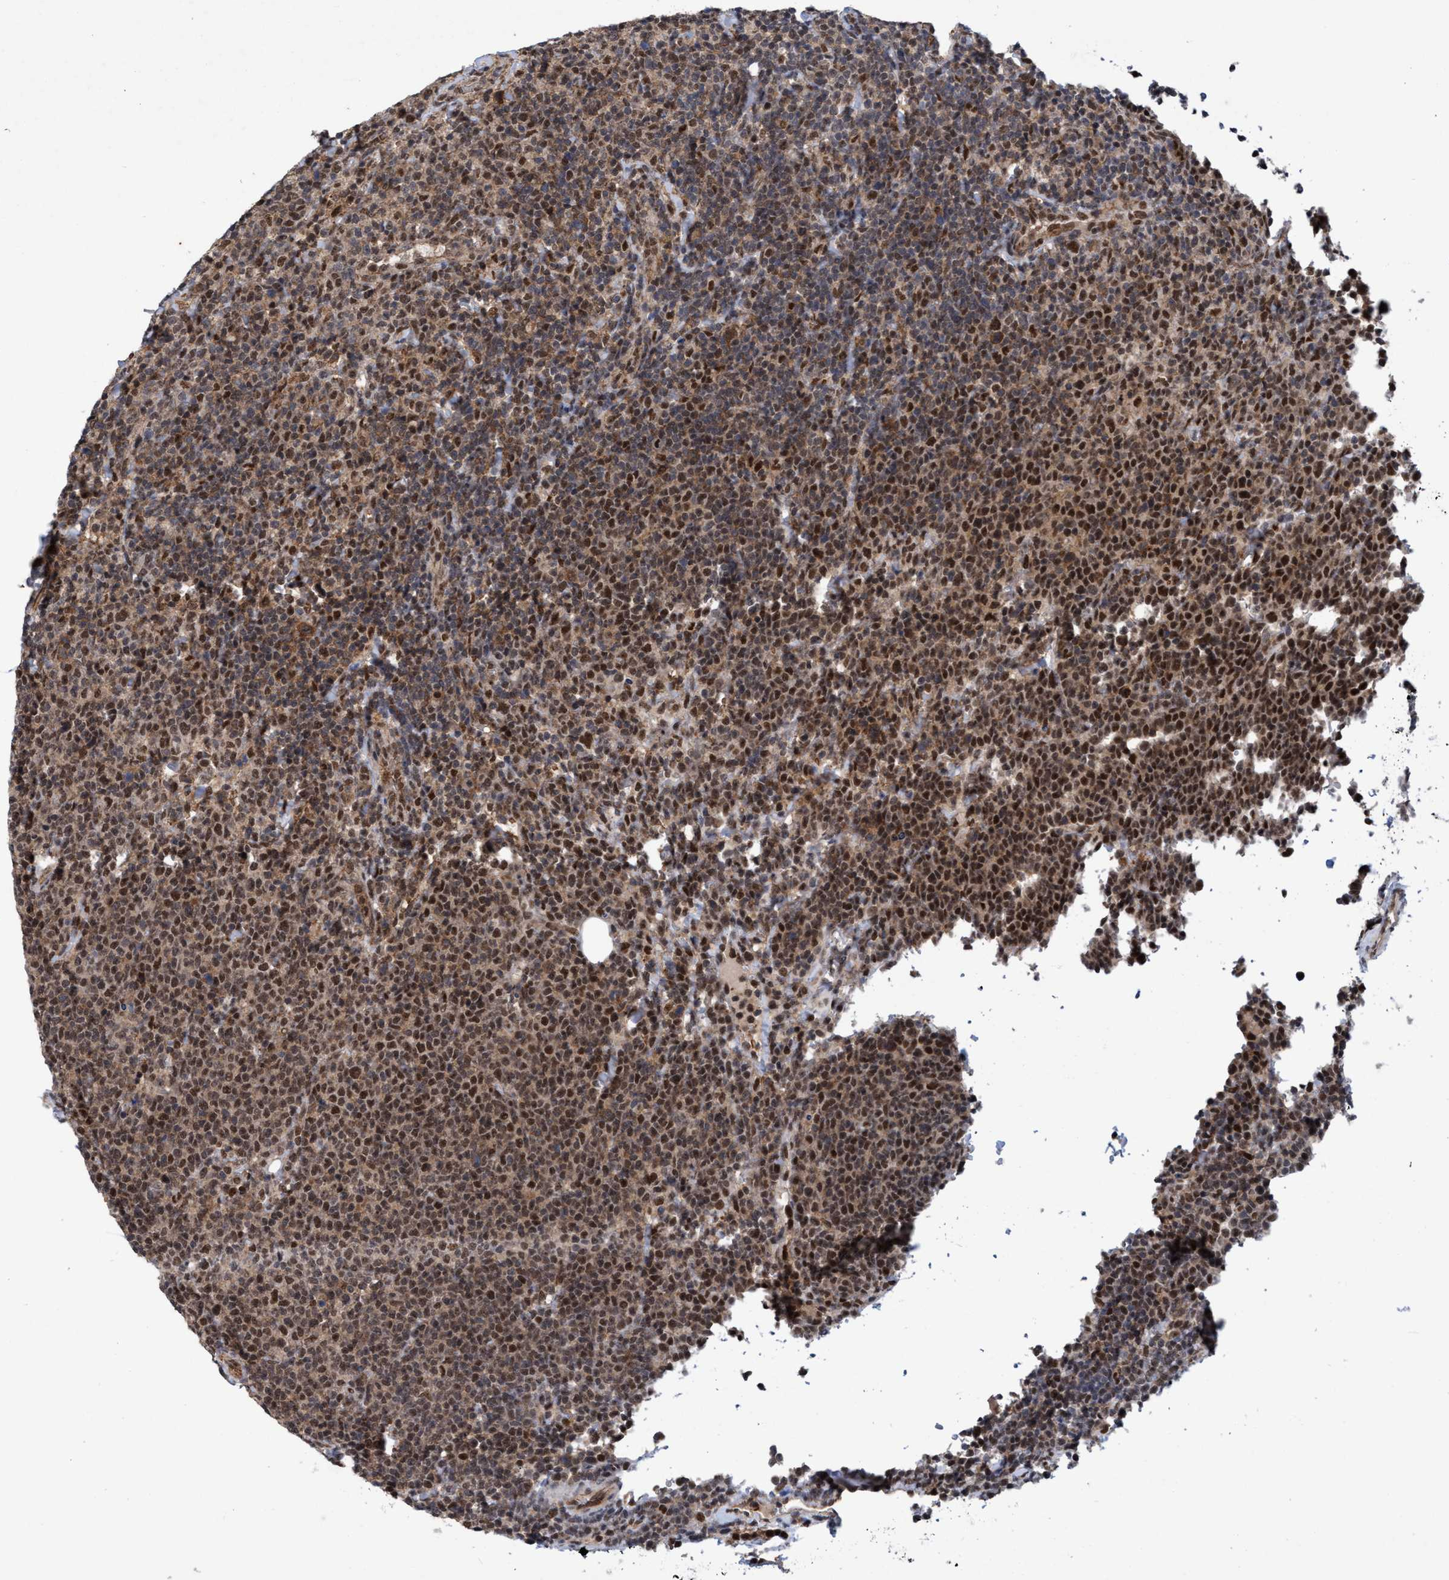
{"staining": {"intensity": "moderate", "quantity": ">75%", "location": "nuclear"}, "tissue": "lymphoma", "cell_type": "Tumor cells", "image_type": "cancer", "snomed": [{"axis": "morphology", "description": "Malignant lymphoma, non-Hodgkin's type, High grade"}, {"axis": "topography", "description": "Lymph node"}], "caption": "Approximately >75% of tumor cells in human malignant lymphoma, non-Hodgkin's type (high-grade) exhibit moderate nuclear protein positivity as visualized by brown immunohistochemical staining.", "gene": "GTF2F1", "patient": {"sex": "male", "age": 61}}